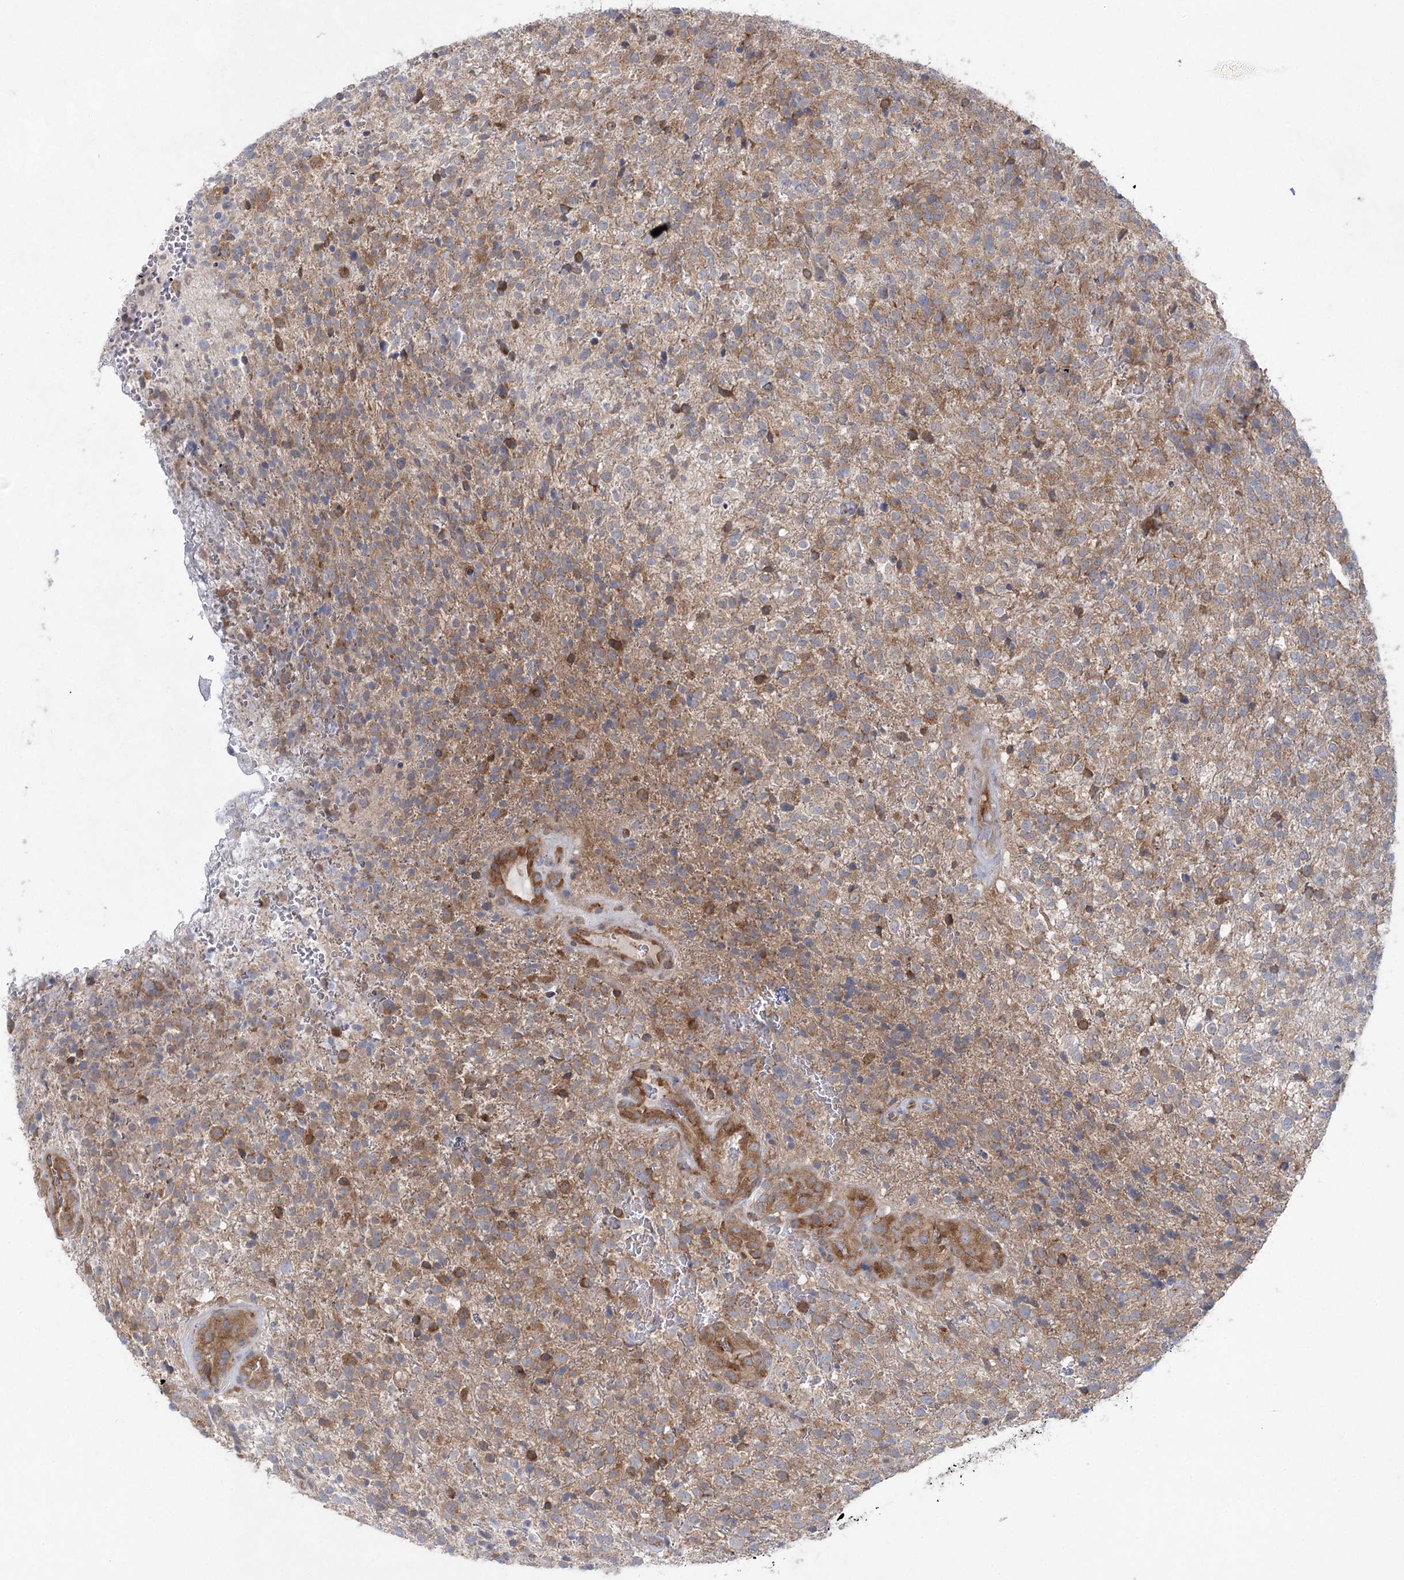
{"staining": {"intensity": "moderate", "quantity": "25%-75%", "location": "cytoplasmic/membranous"}, "tissue": "glioma", "cell_type": "Tumor cells", "image_type": "cancer", "snomed": [{"axis": "morphology", "description": "Glioma, malignant, High grade"}, {"axis": "topography", "description": "Brain"}], "caption": "An immunohistochemistry (IHC) histopathology image of tumor tissue is shown. Protein staining in brown labels moderate cytoplasmic/membranous positivity in glioma within tumor cells.", "gene": "EIF3A", "patient": {"sex": "male", "age": 56}}